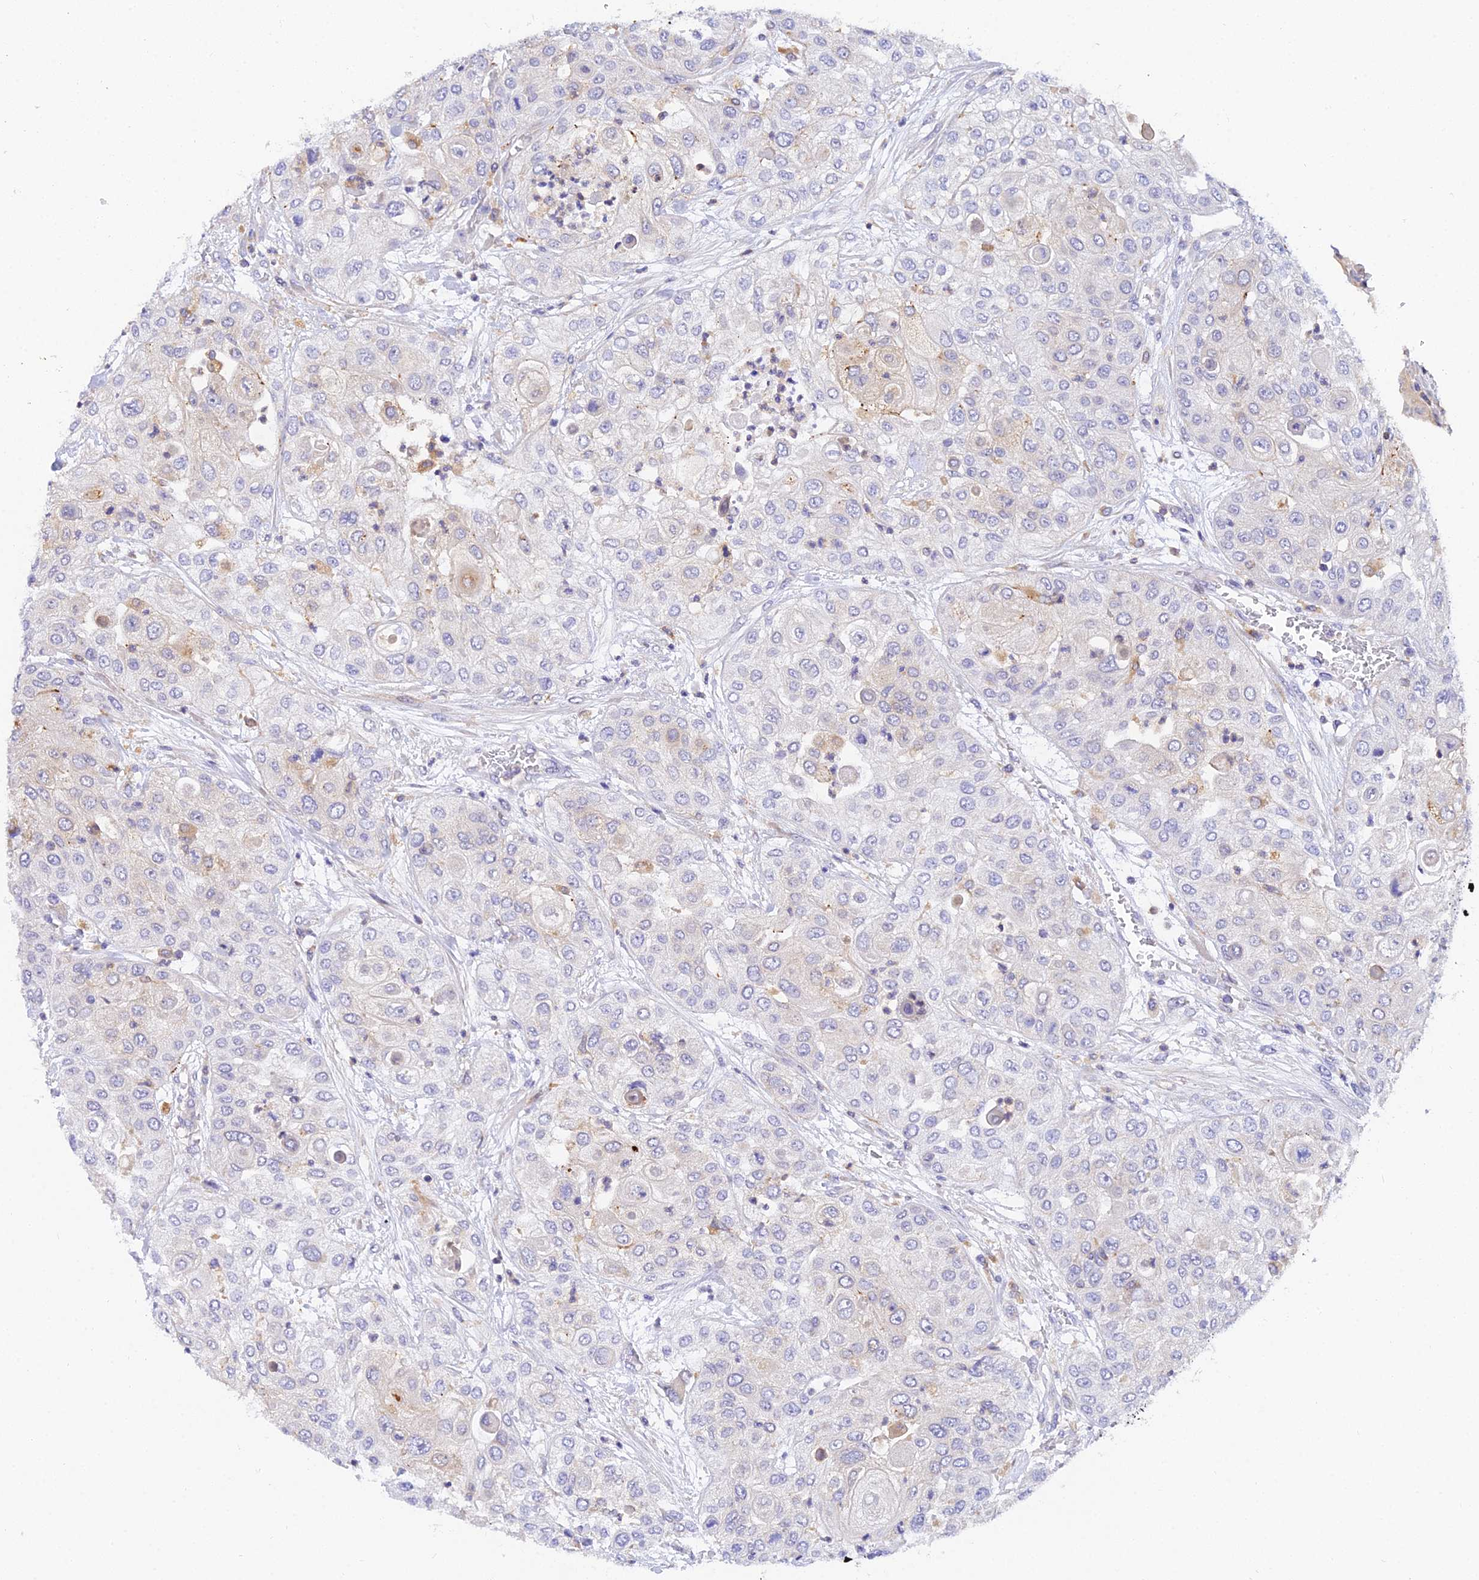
{"staining": {"intensity": "negative", "quantity": "none", "location": "none"}, "tissue": "urothelial cancer", "cell_type": "Tumor cells", "image_type": "cancer", "snomed": [{"axis": "morphology", "description": "Urothelial carcinoma, High grade"}, {"axis": "topography", "description": "Urinary bladder"}], "caption": "Immunohistochemical staining of high-grade urothelial carcinoma exhibits no significant expression in tumor cells. (DAB immunohistochemistry visualized using brightfield microscopy, high magnification).", "gene": "ARL8B", "patient": {"sex": "female", "age": 79}}